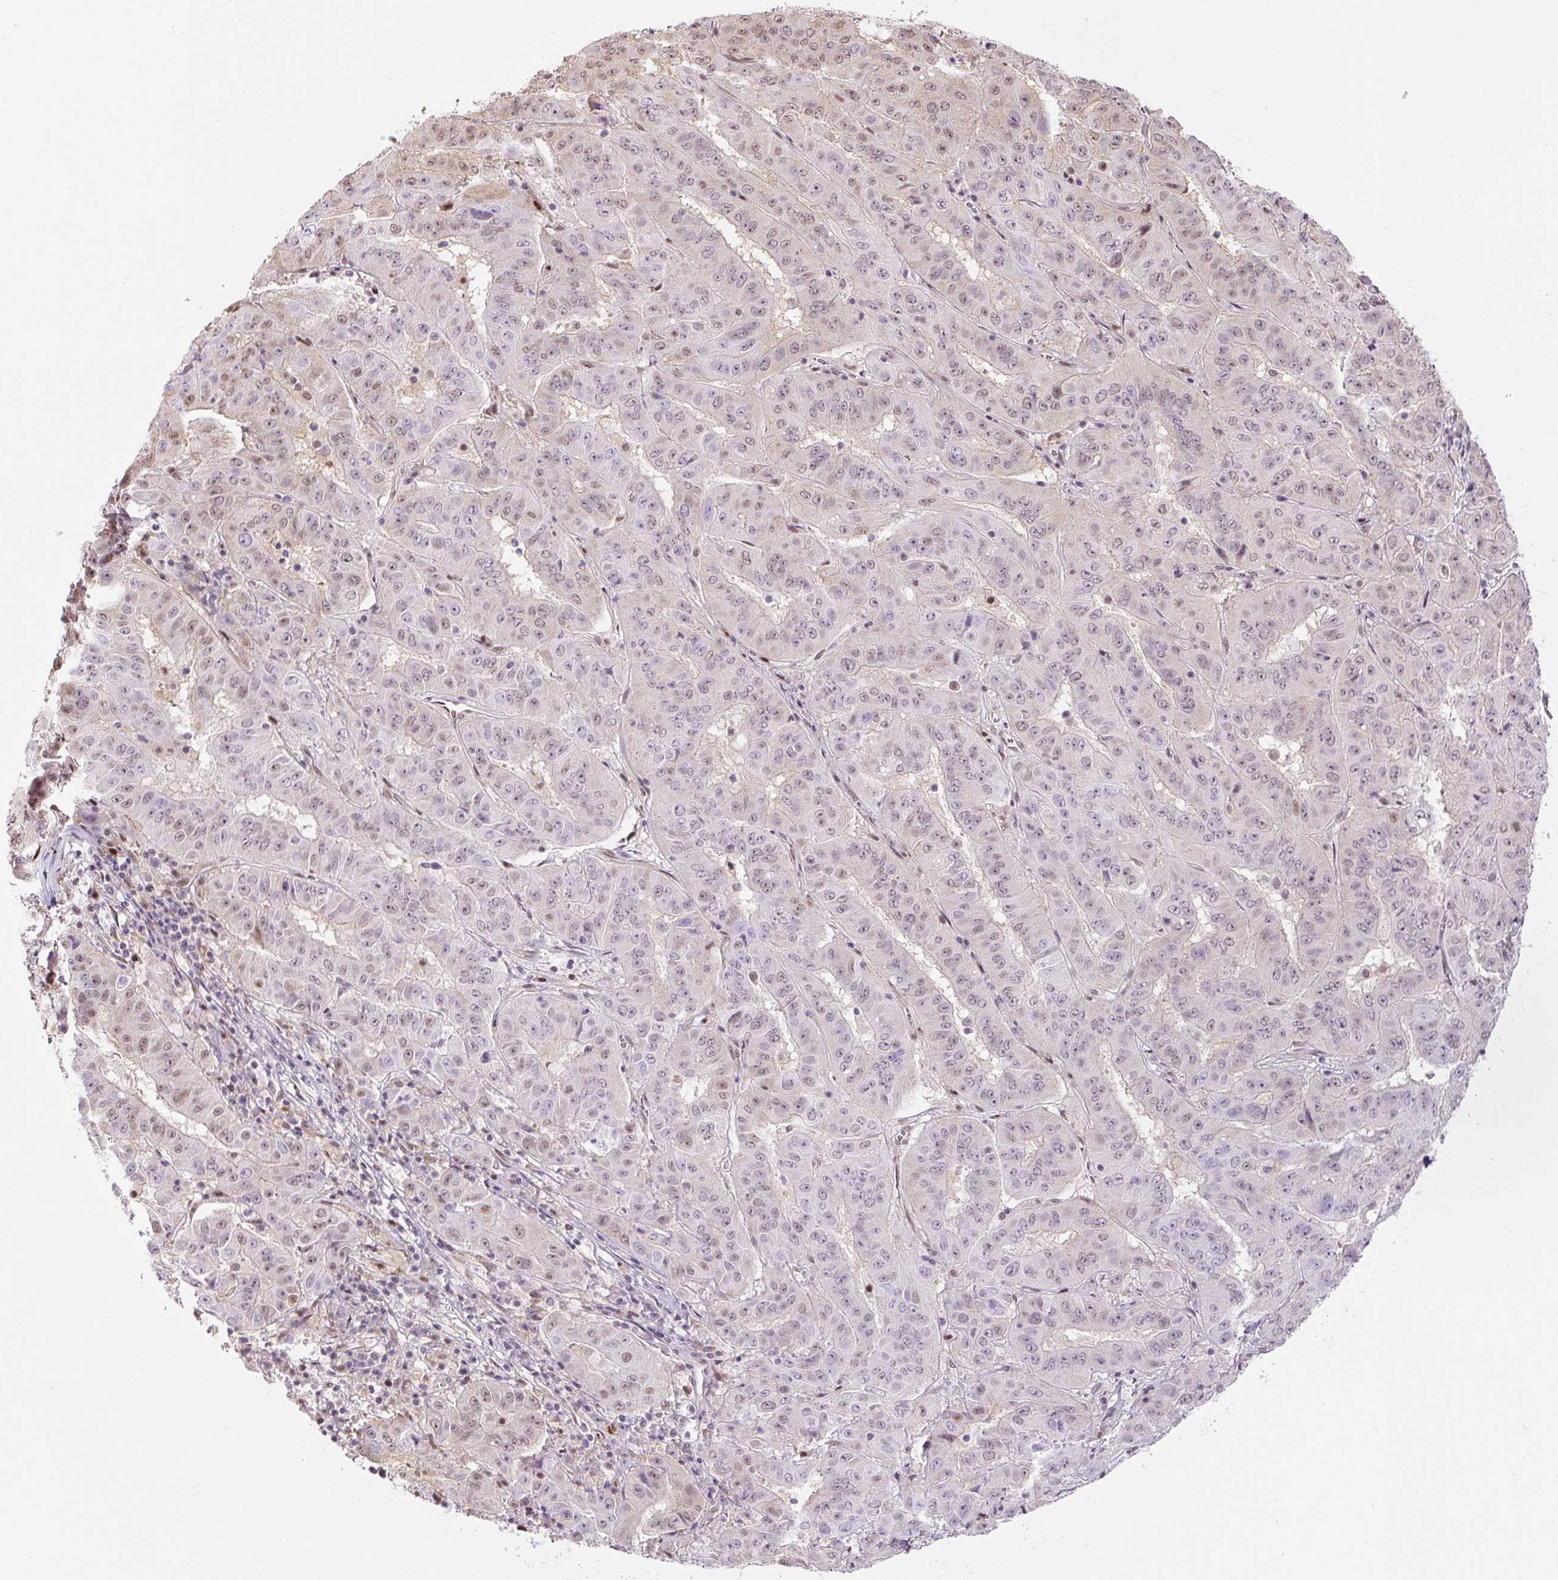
{"staining": {"intensity": "moderate", "quantity": "25%-75%", "location": "nuclear"}, "tissue": "pancreatic cancer", "cell_type": "Tumor cells", "image_type": "cancer", "snomed": [{"axis": "morphology", "description": "Adenocarcinoma, NOS"}, {"axis": "topography", "description": "Pancreas"}], "caption": "Adenocarcinoma (pancreatic) tissue displays moderate nuclear expression in about 25%-75% of tumor cells, visualized by immunohistochemistry.", "gene": "TCFL5", "patient": {"sex": "male", "age": 63}}